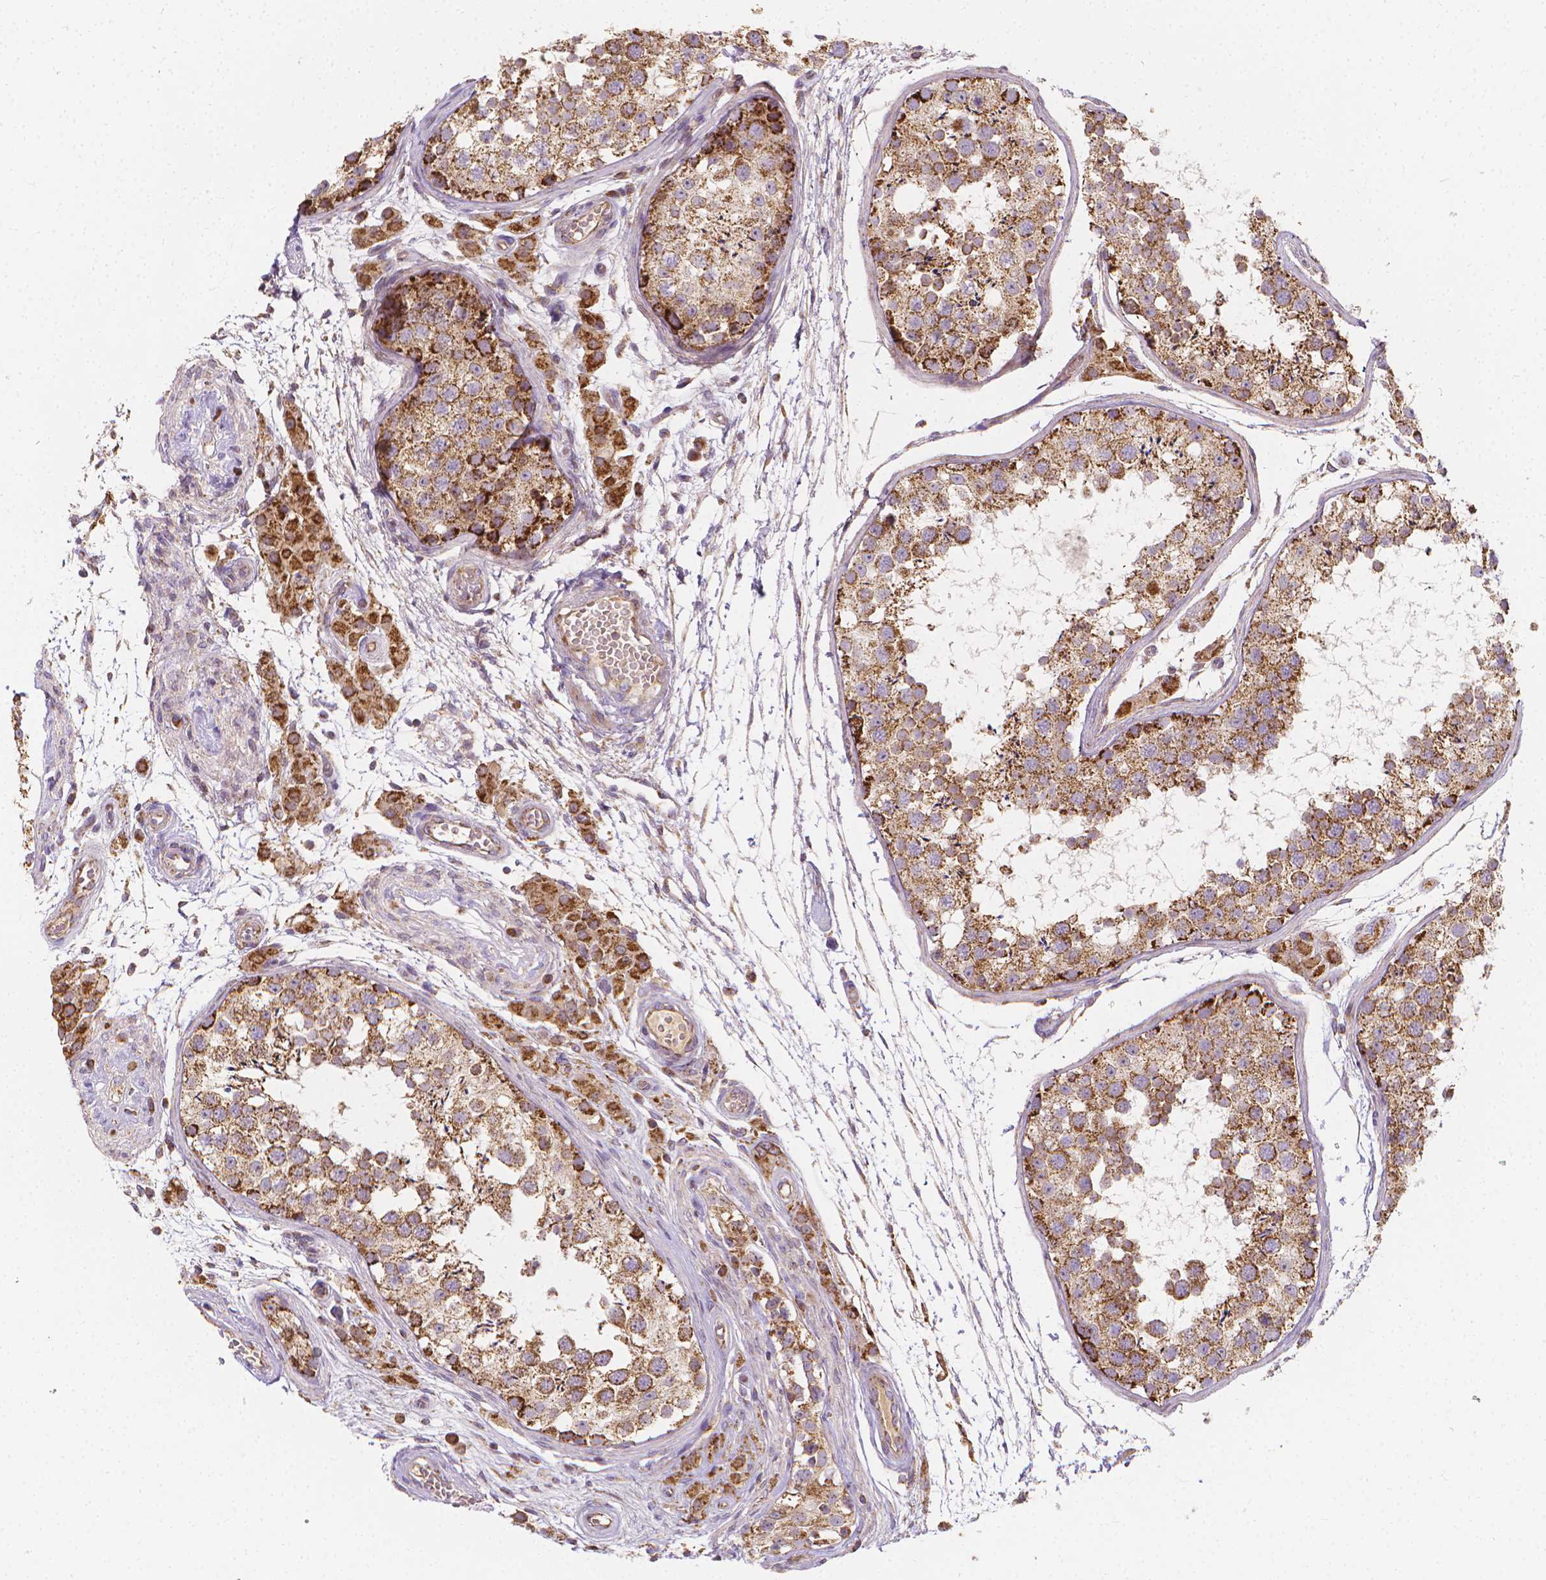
{"staining": {"intensity": "strong", "quantity": ">75%", "location": "cytoplasmic/membranous"}, "tissue": "testis", "cell_type": "Cells in seminiferous ducts", "image_type": "normal", "snomed": [{"axis": "morphology", "description": "Normal tissue, NOS"}, {"axis": "morphology", "description": "Seminoma, NOS"}, {"axis": "topography", "description": "Testis"}], "caption": "A photomicrograph of human testis stained for a protein exhibits strong cytoplasmic/membranous brown staining in cells in seminiferous ducts. The staining was performed using DAB (3,3'-diaminobenzidine), with brown indicating positive protein expression. Nuclei are stained blue with hematoxylin.", "gene": "SNCAIP", "patient": {"sex": "male", "age": 29}}